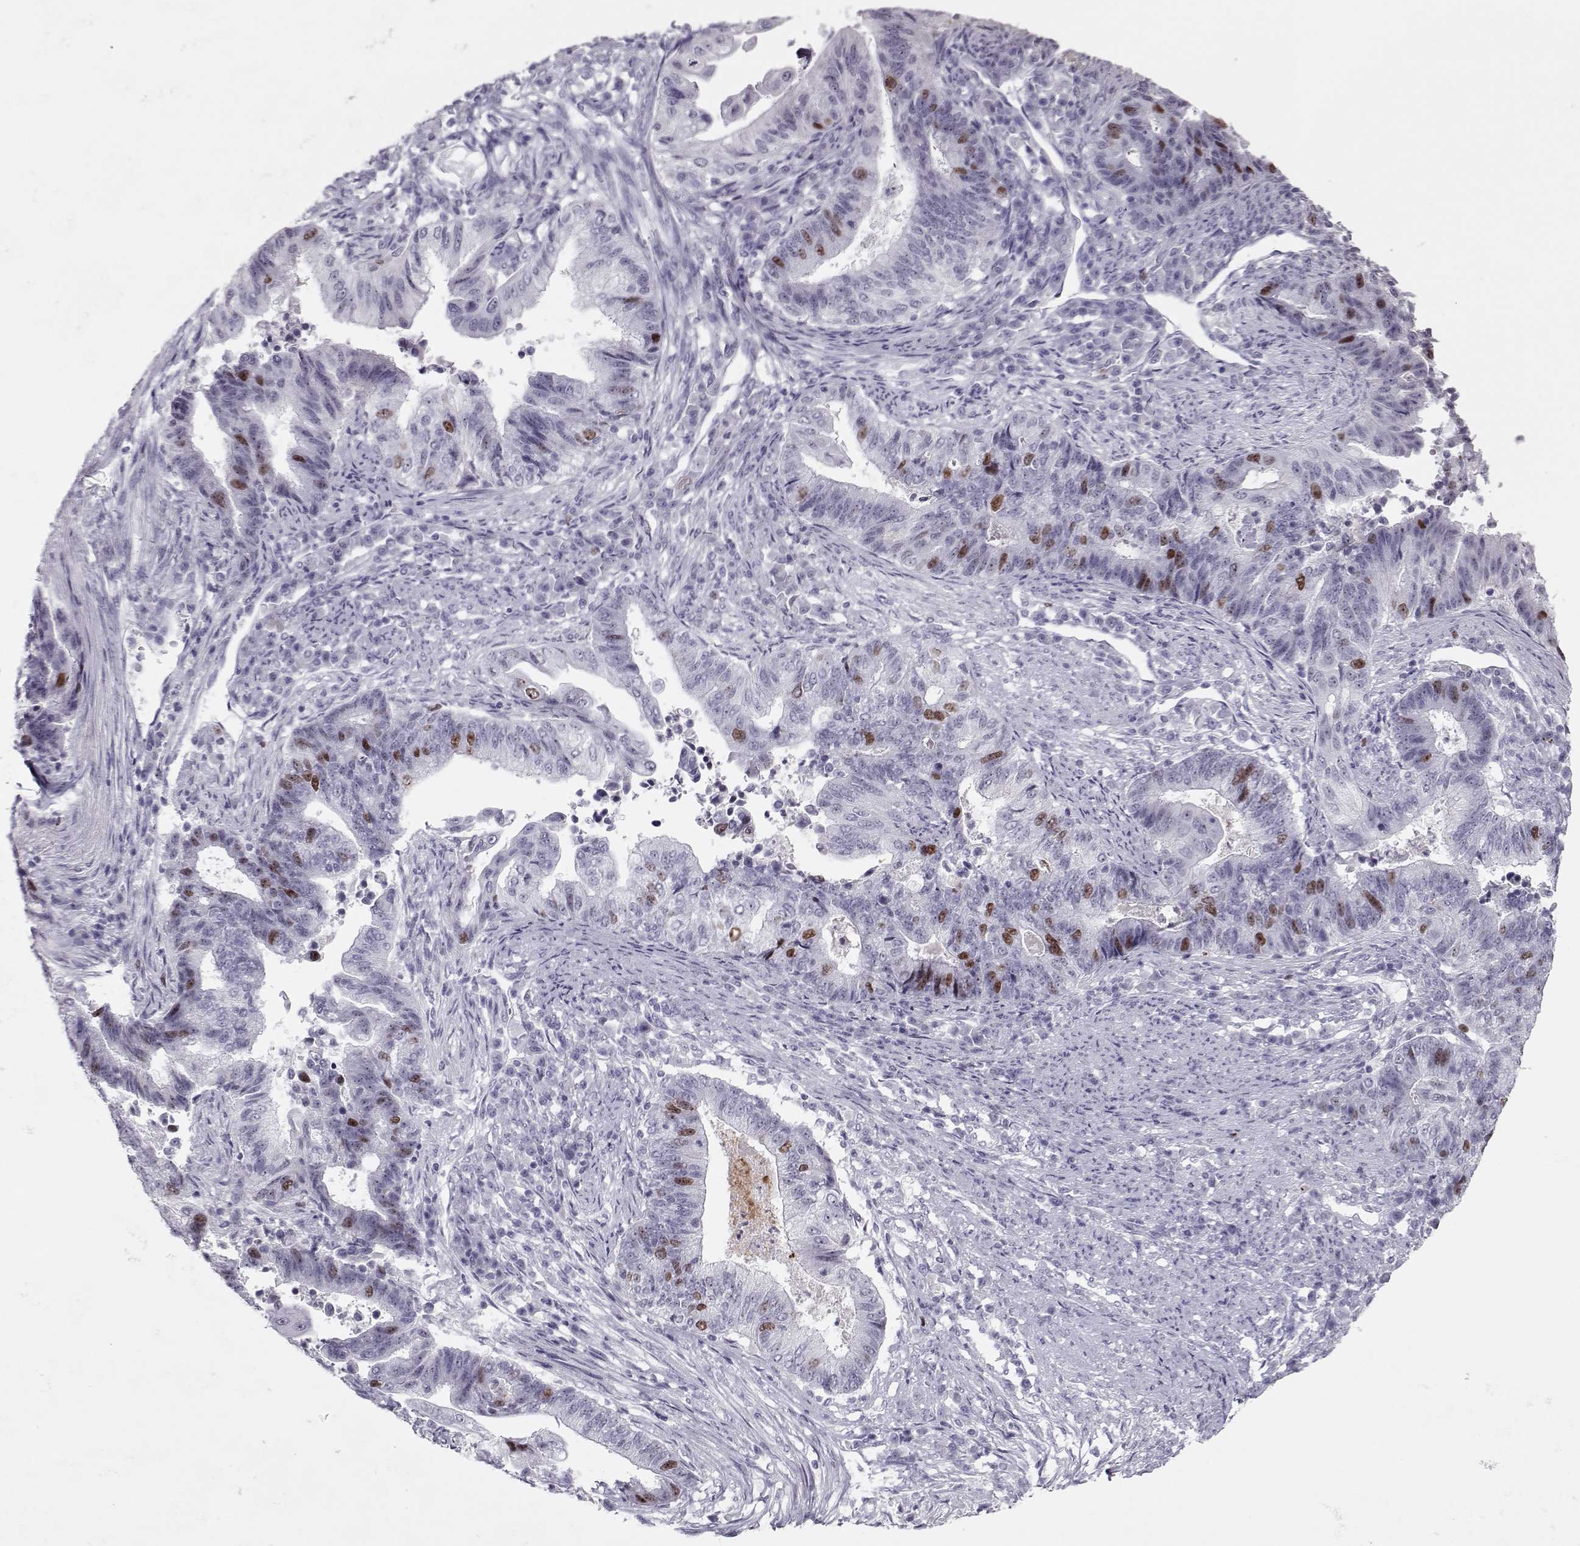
{"staining": {"intensity": "moderate", "quantity": "<25%", "location": "nuclear"}, "tissue": "endometrial cancer", "cell_type": "Tumor cells", "image_type": "cancer", "snomed": [{"axis": "morphology", "description": "Adenocarcinoma, NOS"}, {"axis": "topography", "description": "Uterus"}, {"axis": "topography", "description": "Endometrium"}], "caption": "Immunohistochemistry (IHC) (DAB (3,3'-diaminobenzidine)) staining of endometrial cancer shows moderate nuclear protein staining in approximately <25% of tumor cells.", "gene": "SGO1", "patient": {"sex": "female", "age": 54}}